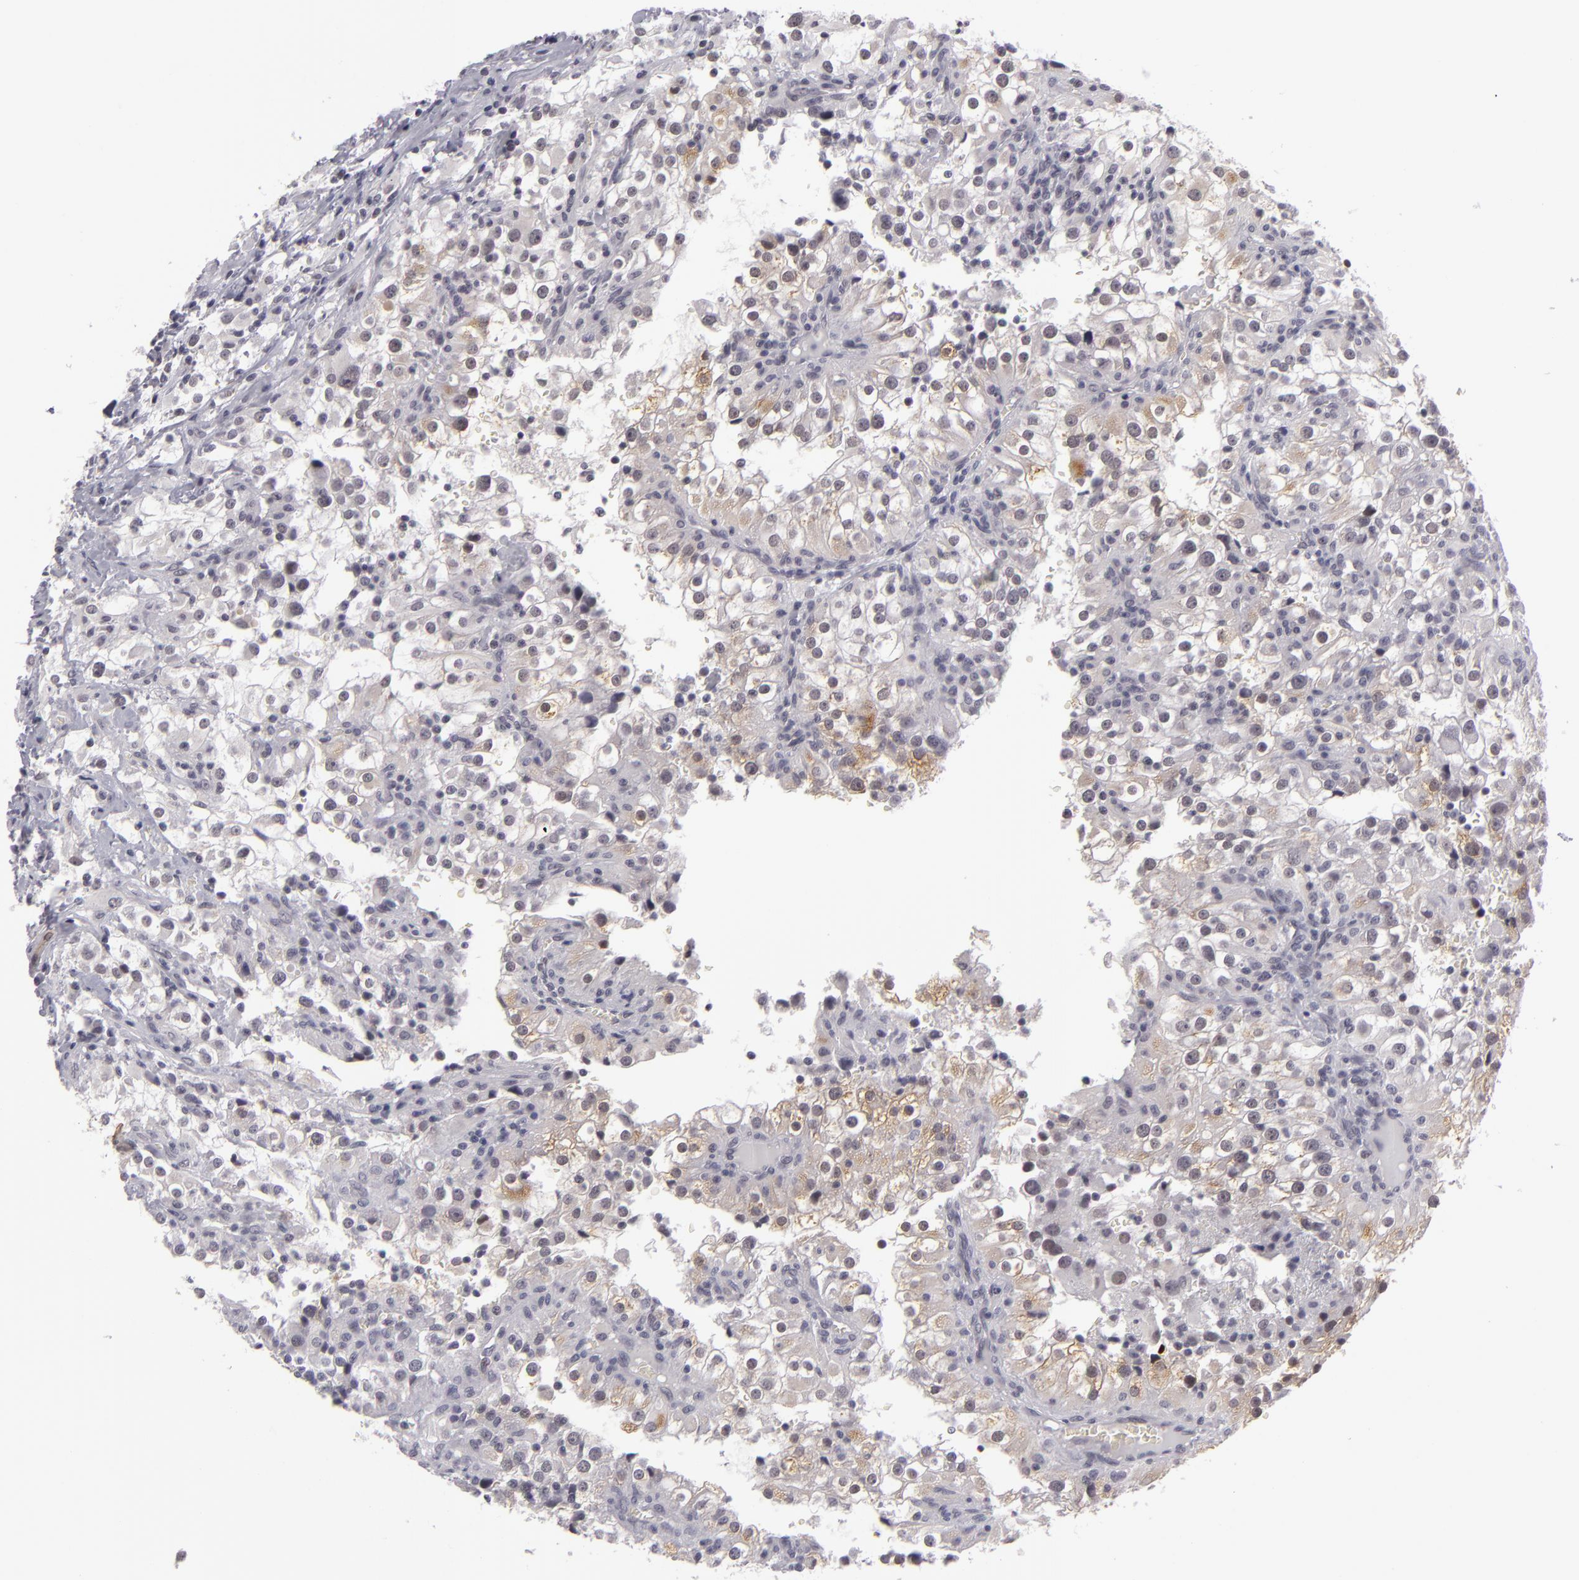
{"staining": {"intensity": "weak", "quantity": "<25%", "location": "cytoplasmic/membranous"}, "tissue": "renal cancer", "cell_type": "Tumor cells", "image_type": "cancer", "snomed": [{"axis": "morphology", "description": "Adenocarcinoma, NOS"}, {"axis": "topography", "description": "Kidney"}], "caption": "Immunohistochemistry (IHC) of human renal cancer displays no staining in tumor cells.", "gene": "ZNF205", "patient": {"sex": "female", "age": 52}}